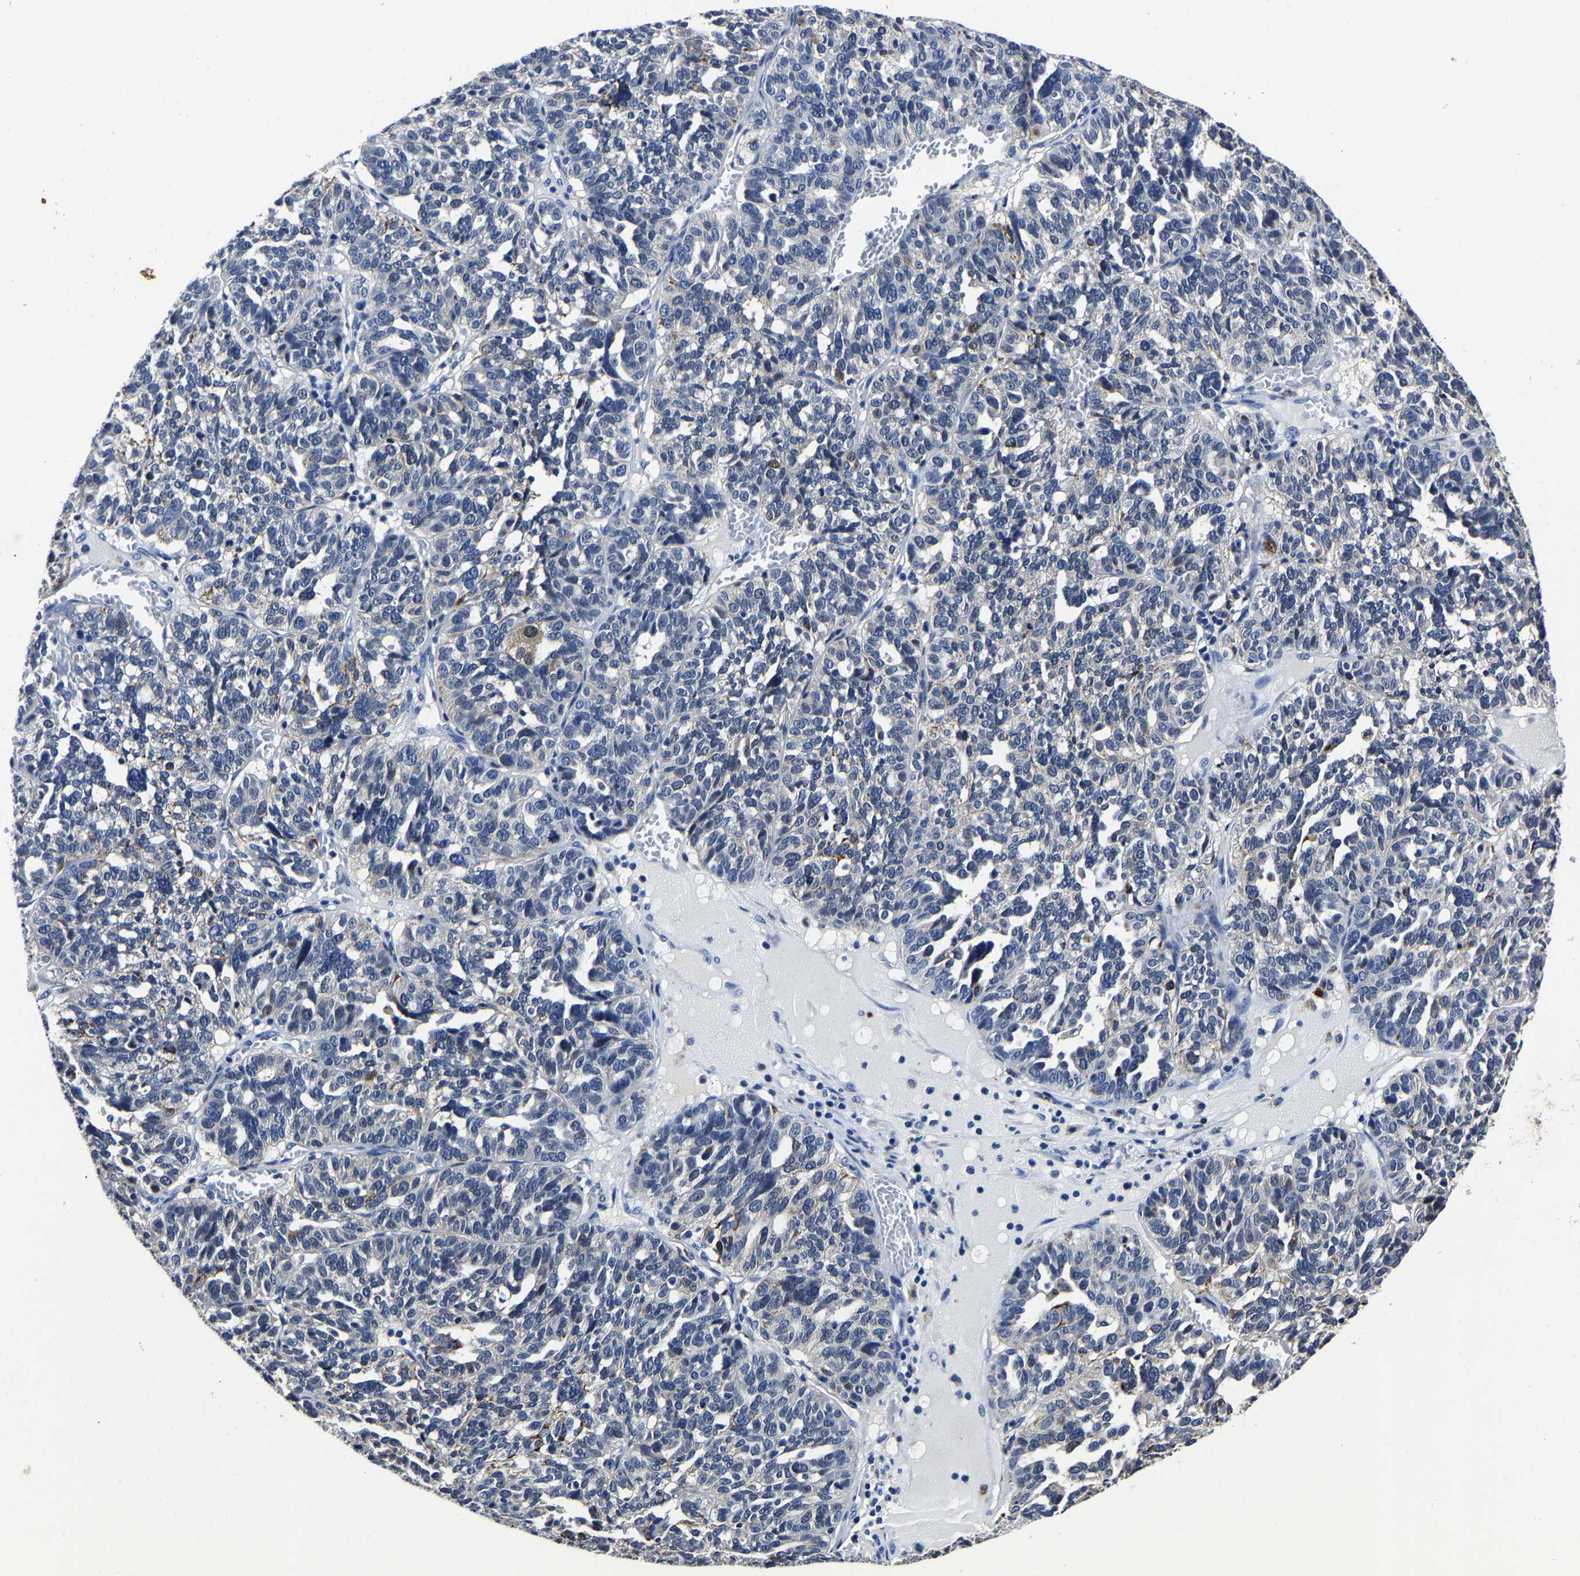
{"staining": {"intensity": "negative", "quantity": "none", "location": "none"}, "tissue": "ovarian cancer", "cell_type": "Tumor cells", "image_type": "cancer", "snomed": [{"axis": "morphology", "description": "Cystadenocarcinoma, serous, NOS"}, {"axis": "topography", "description": "Ovary"}], "caption": "Immunohistochemistry micrograph of serous cystadenocarcinoma (ovarian) stained for a protein (brown), which exhibits no staining in tumor cells. (DAB immunohistochemistry (IHC) with hematoxylin counter stain).", "gene": "PSPH", "patient": {"sex": "female", "age": 59}}